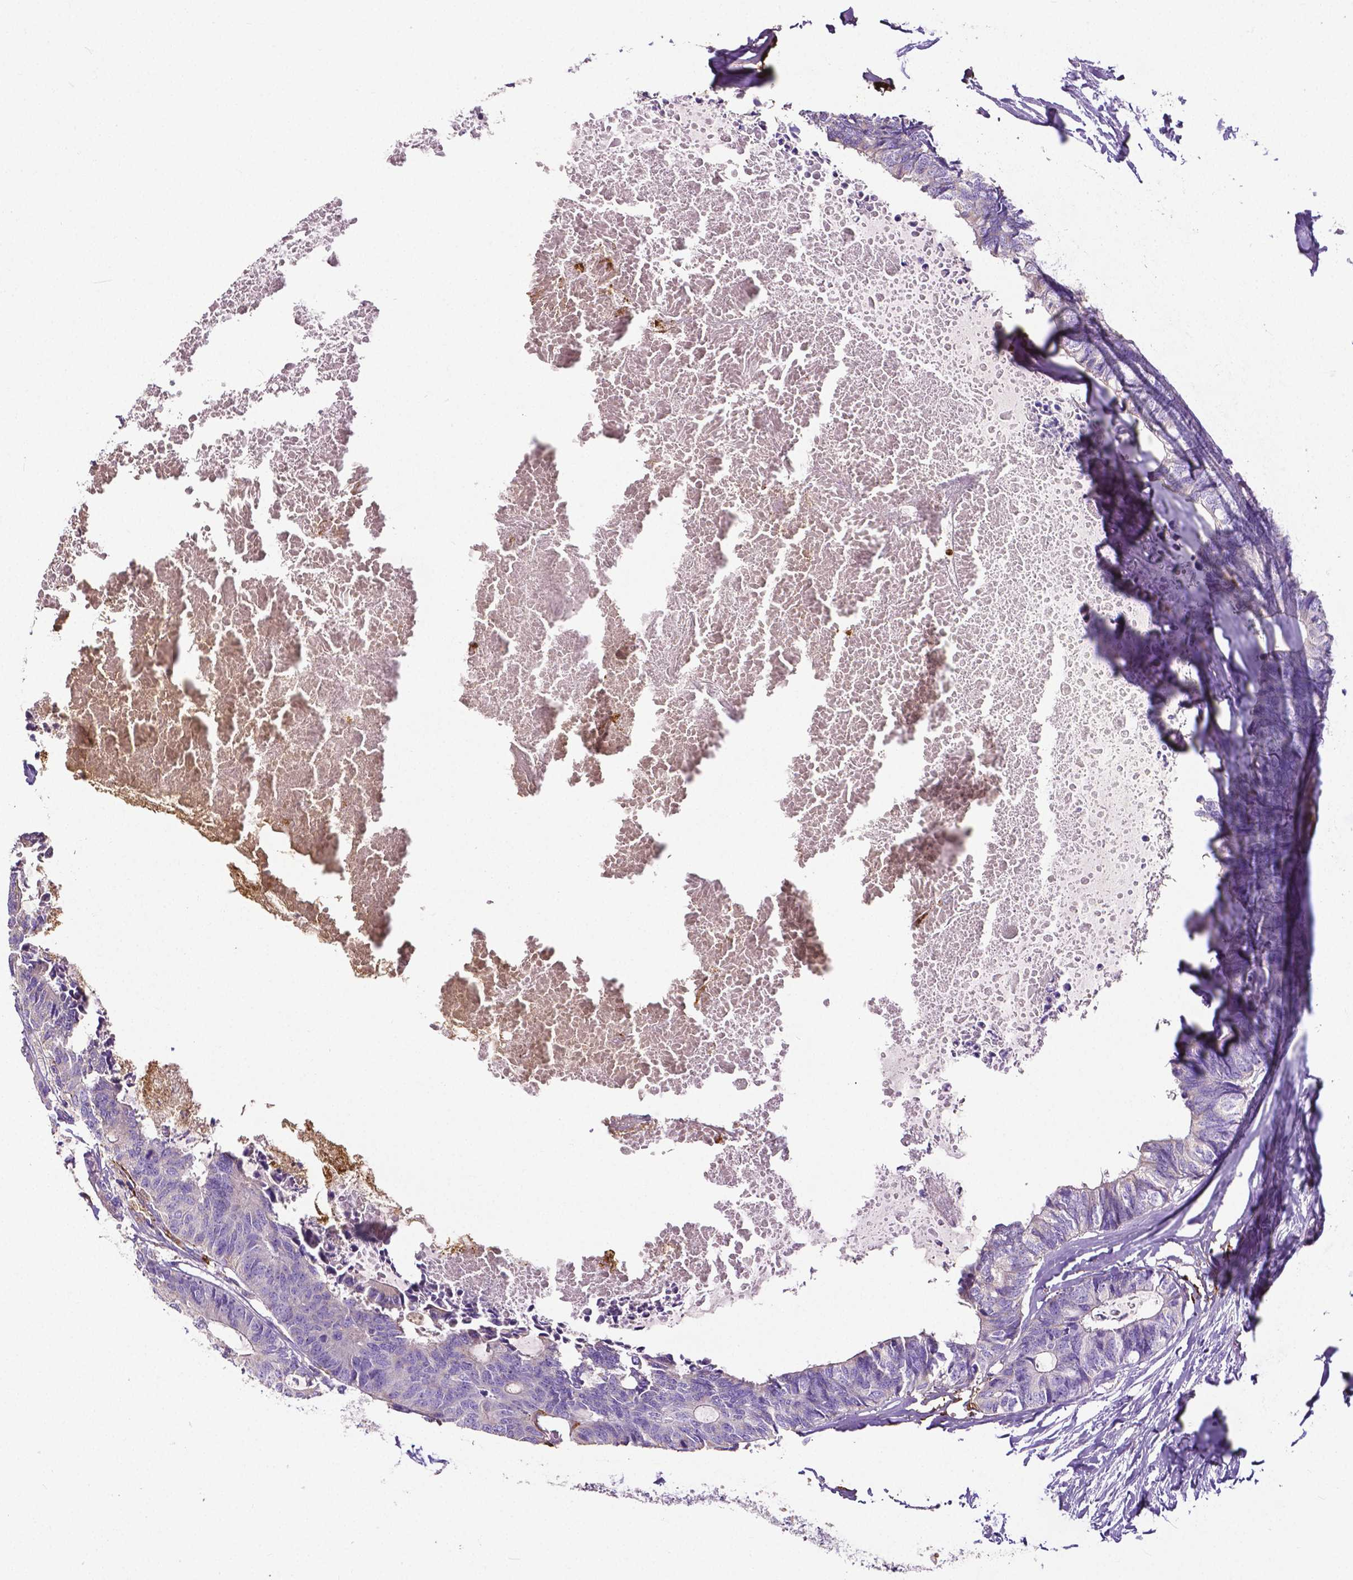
{"staining": {"intensity": "negative", "quantity": "none", "location": "none"}, "tissue": "colorectal cancer", "cell_type": "Tumor cells", "image_type": "cancer", "snomed": [{"axis": "morphology", "description": "Adenocarcinoma, NOS"}, {"axis": "topography", "description": "Colon"}, {"axis": "topography", "description": "Rectum"}], "caption": "The immunohistochemistry (IHC) image has no significant positivity in tumor cells of adenocarcinoma (colorectal) tissue.", "gene": "MMP9", "patient": {"sex": "male", "age": 57}}